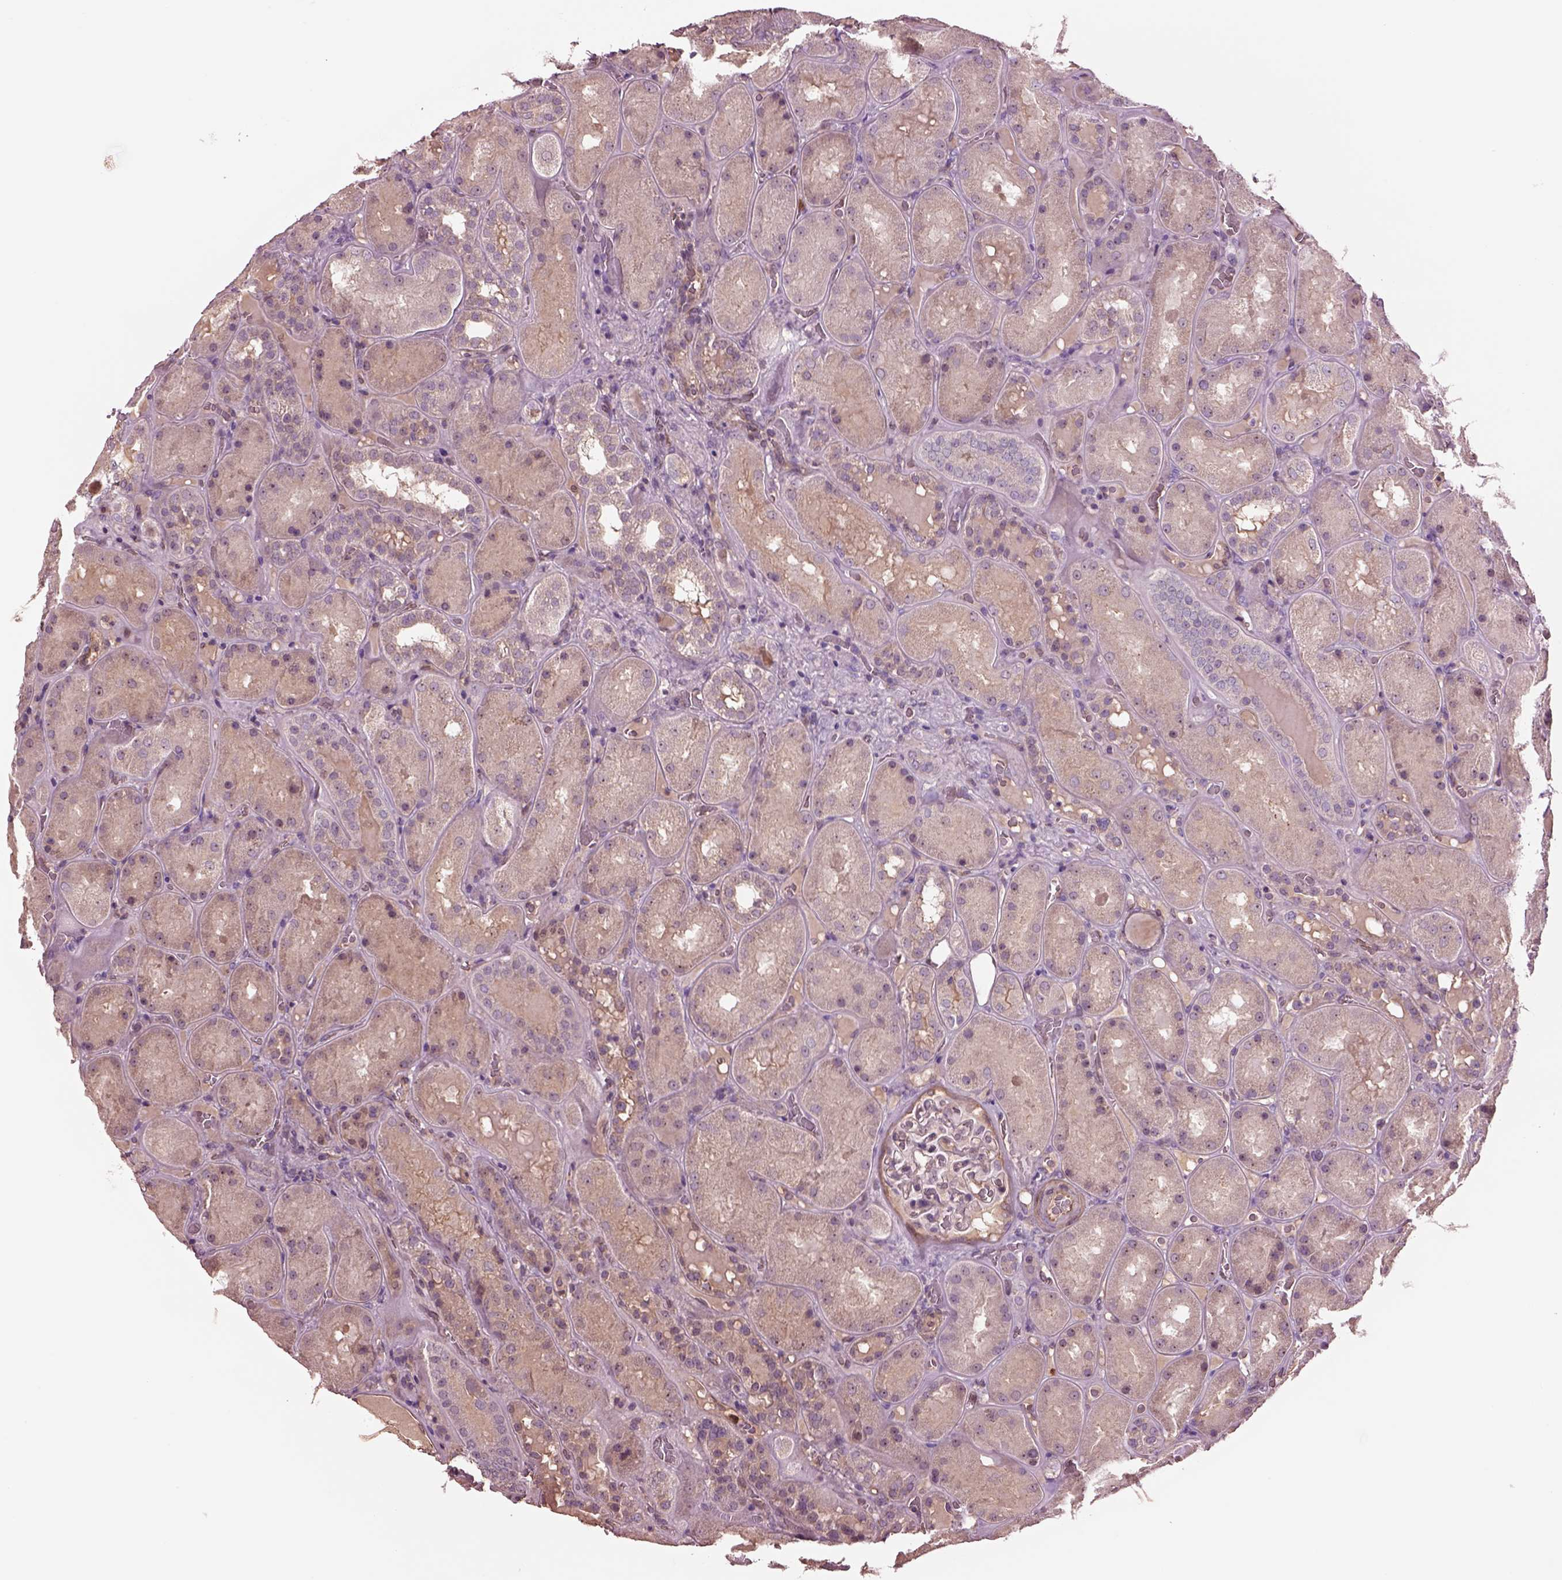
{"staining": {"intensity": "negative", "quantity": "none", "location": "none"}, "tissue": "kidney", "cell_type": "Cells in glomeruli", "image_type": "normal", "snomed": [{"axis": "morphology", "description": "Normal tissue, NOS"}, {"axis": "topography", "description": "Kidney"}], "caption": "Immunohistochemical staining of benign kidney shows no significant expression in cells in glomeruli.", "gene": "HTR1B", "patient": {"sex": "male", "age": 73}}